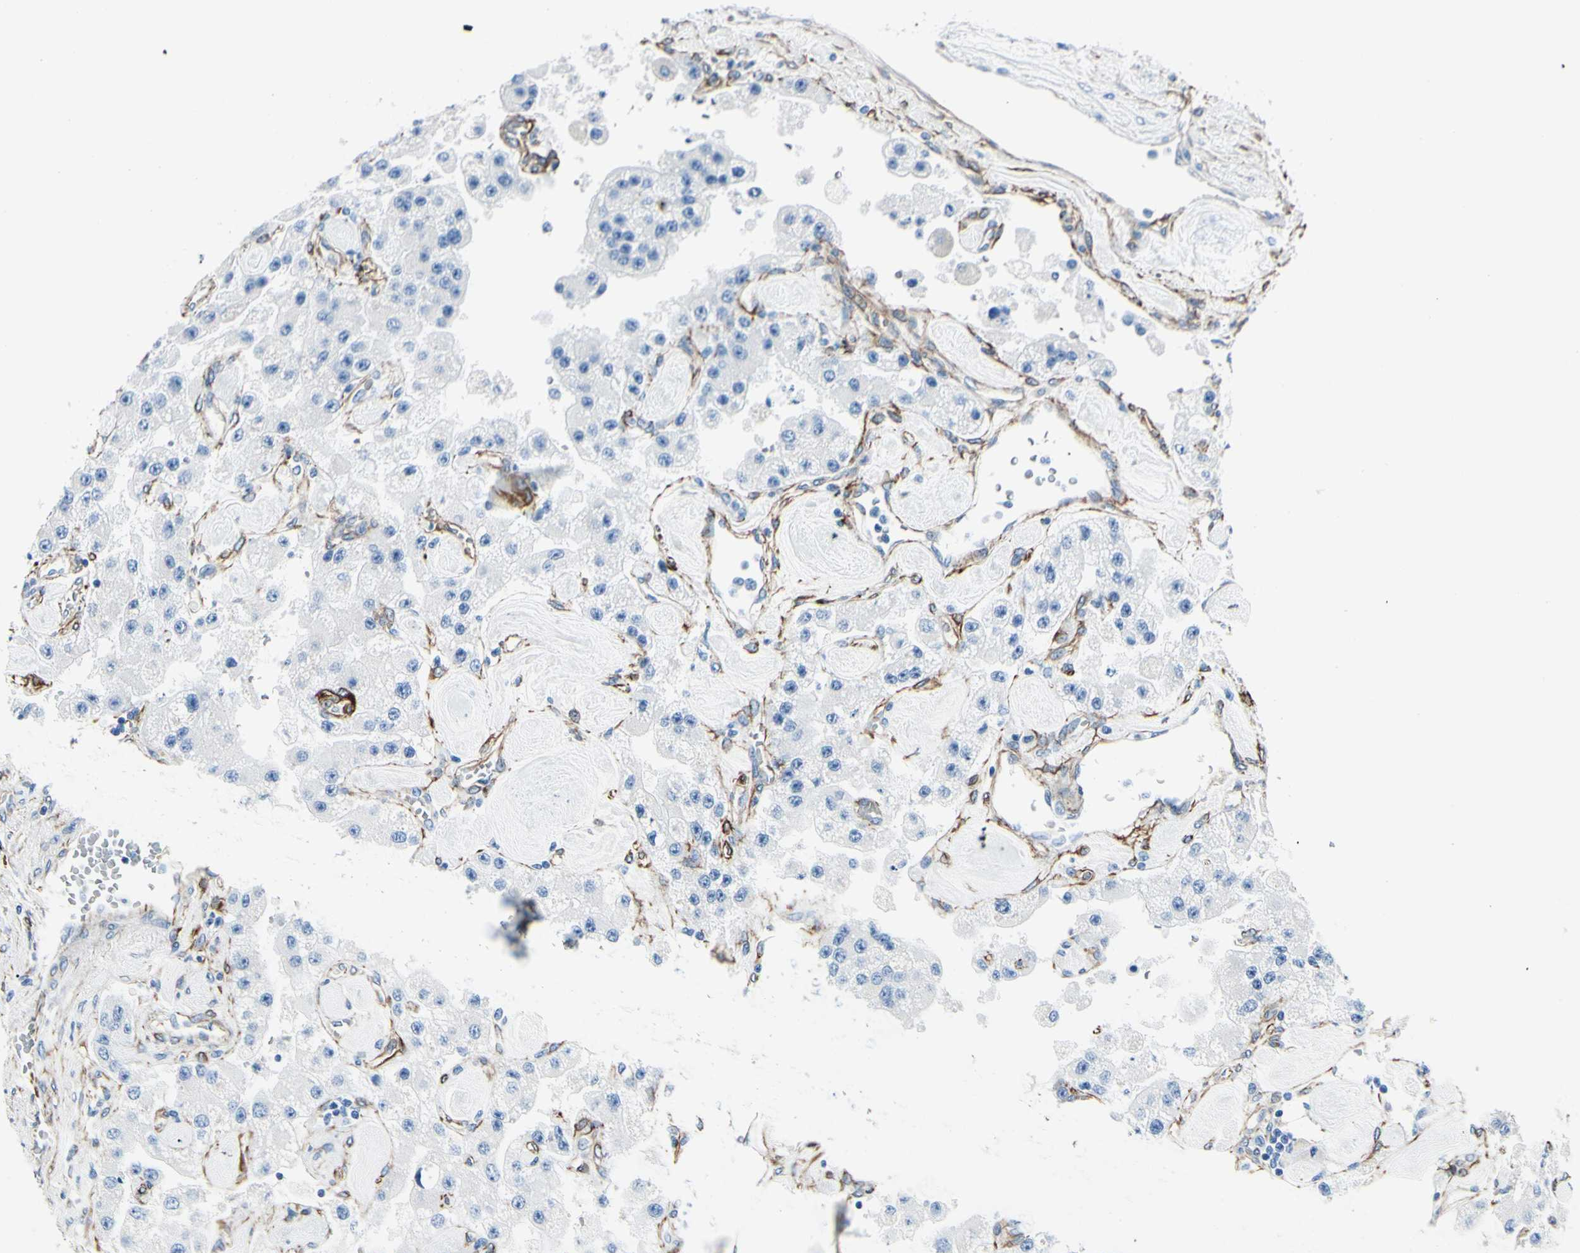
{"staining": {"intensity": "negative", "quantity": "none", "location": "none"}, "tissue": "carcinoid", "cell_type": "Tumor cells", "image_type": "cancer", "snomed": [{"axis": "morphology", "description": "Carcinoid, malignant, NOS"}, {"axis": "topography", "description": "Pancreas"}], "caption": "Immunohistochemistry of malignant carcinoid displays no staining in tumor cells. (DAB immunohistochemistry, high magnification).", "gene": "PTH2R", "patient": {"sex": "male", "age": 41}}